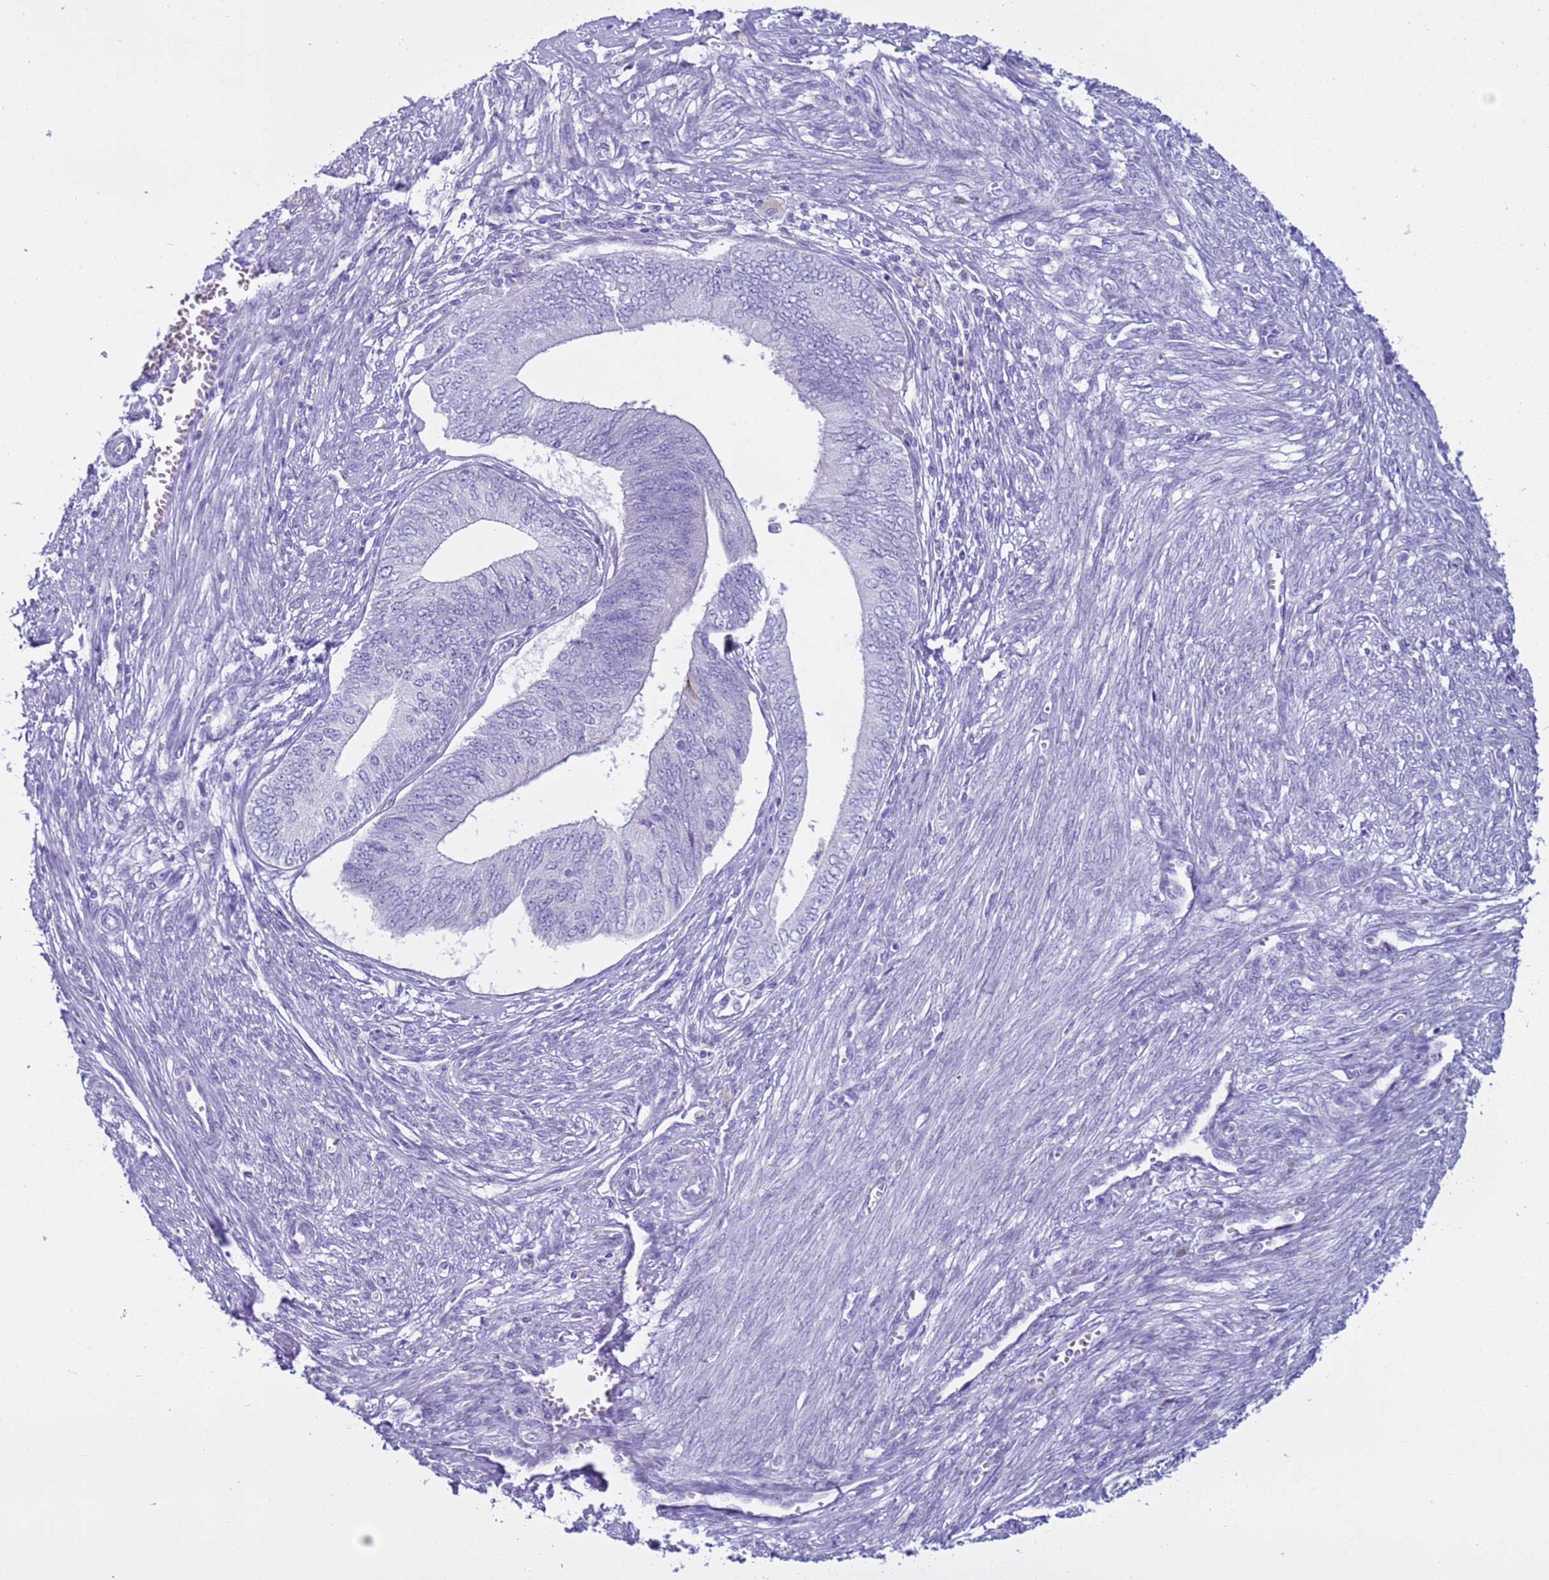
{"staining": {"intensity": "negative", "quantity": "none", "location": "none"}, "tissue": "endometrial cancer", "cell_type": "Tumor cells", "image_type": "cancer", "snomed": [{"axis": "morphology", "description": "Adenocarcinoma, NOS"}, {"axis": "topography", "description": "Endometrium"}], "caption": "High magnification brightfield microscopy of endometrial cancer (adenocarcinoma) stained with DAB (brown) and counterstained with hematoxylin (blue): tumor cells show no significant expression.", "gene": "CST4", "patient": {"sex": "female", "age": 68}}